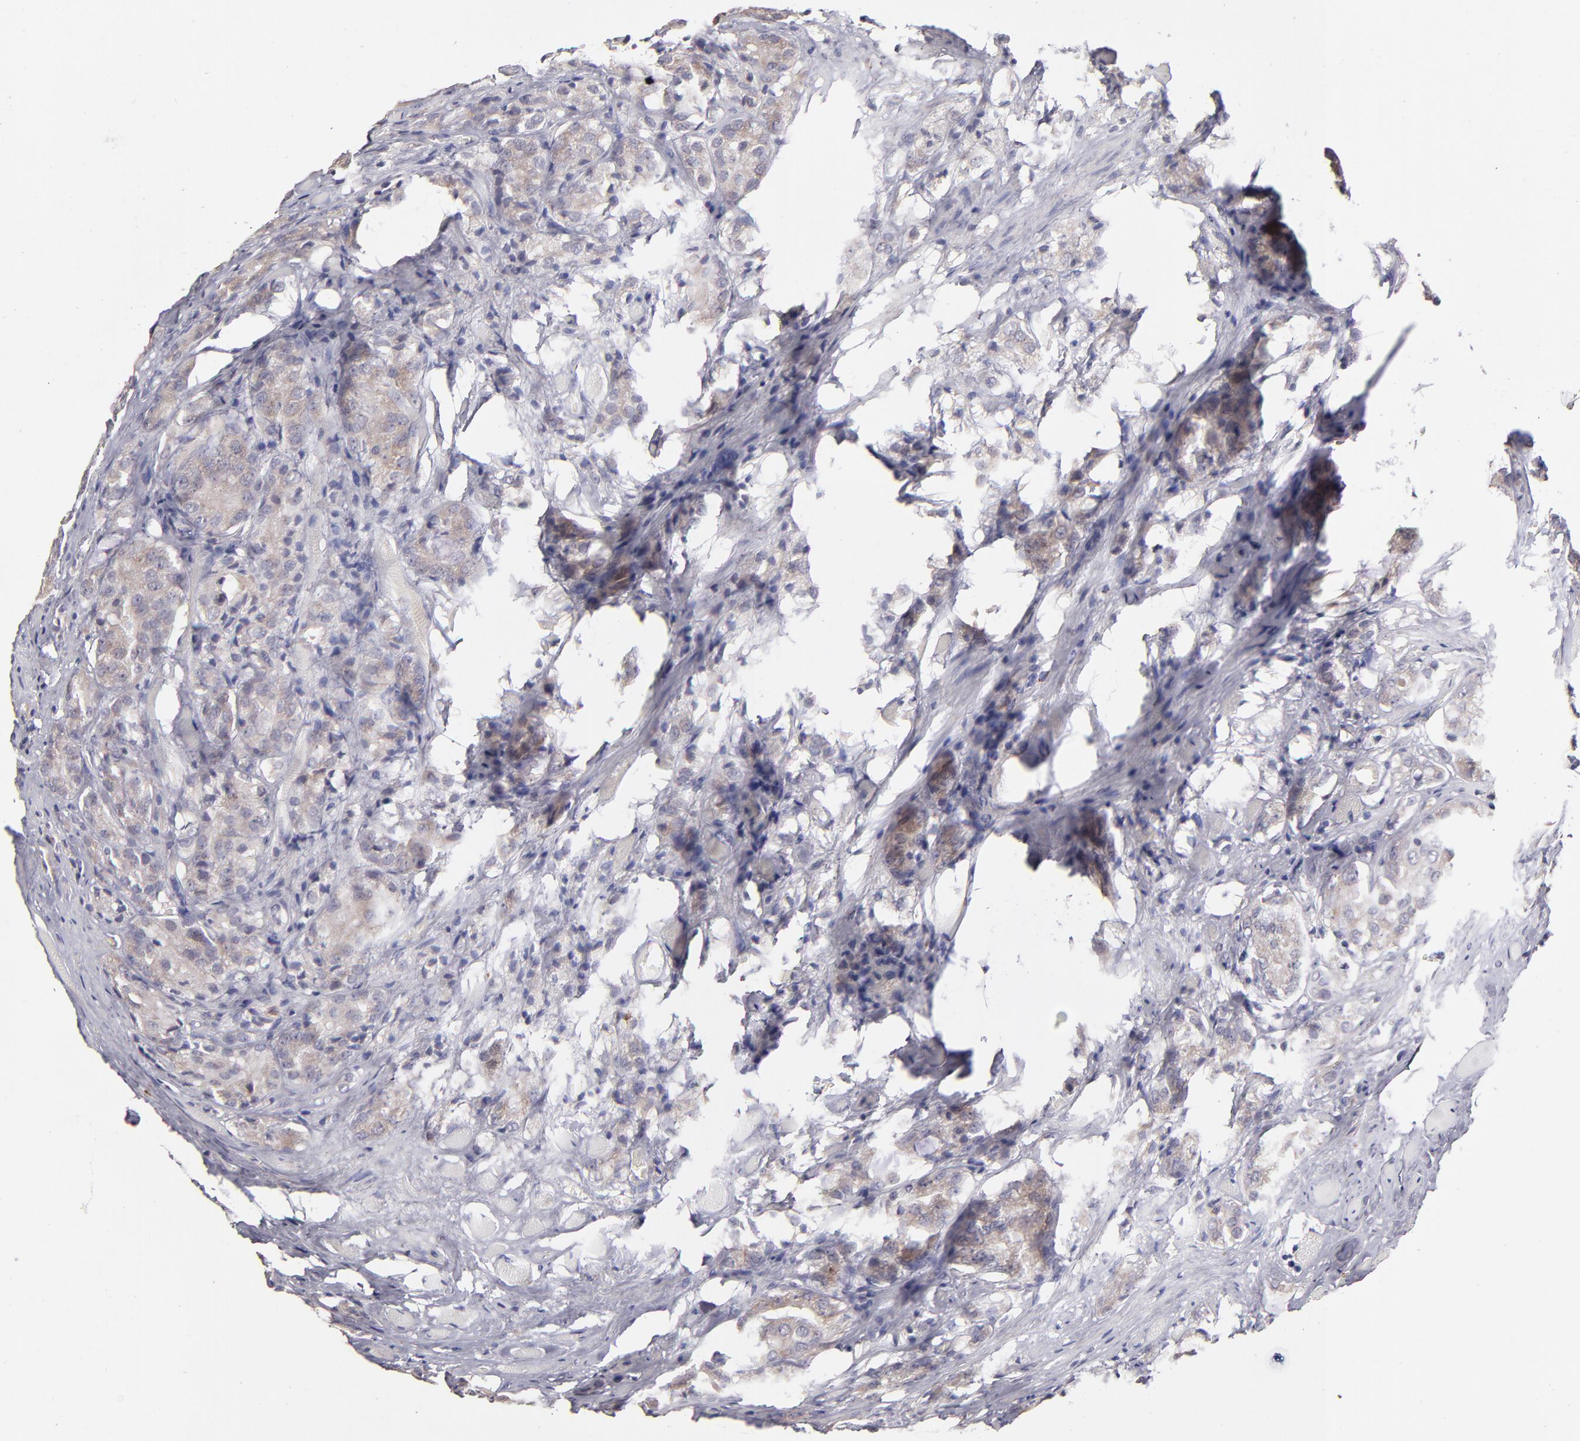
{"staining": {"intensity": "weak", "quantity": ">75%", "location": "cytoplasmic/membranous"}, "tissue": "prostate cancer", "cell_type": "Tumor cells", "image_type": "cancer", "snomed": [{"axis": "morphology", "description": "Adenocarcinoma, Medium grade"}, {"axis": "topography", "description": "Prostate"}], "caption": "Immunohistochemical staining of prostate medium-grade adenocarcinoma demonstrates low levels of weak cytoplasmic/membranous staining in approximately >75% of tumor cells.", "gene": "GLDC", "patient": {"sex": "male", "age": 60}}